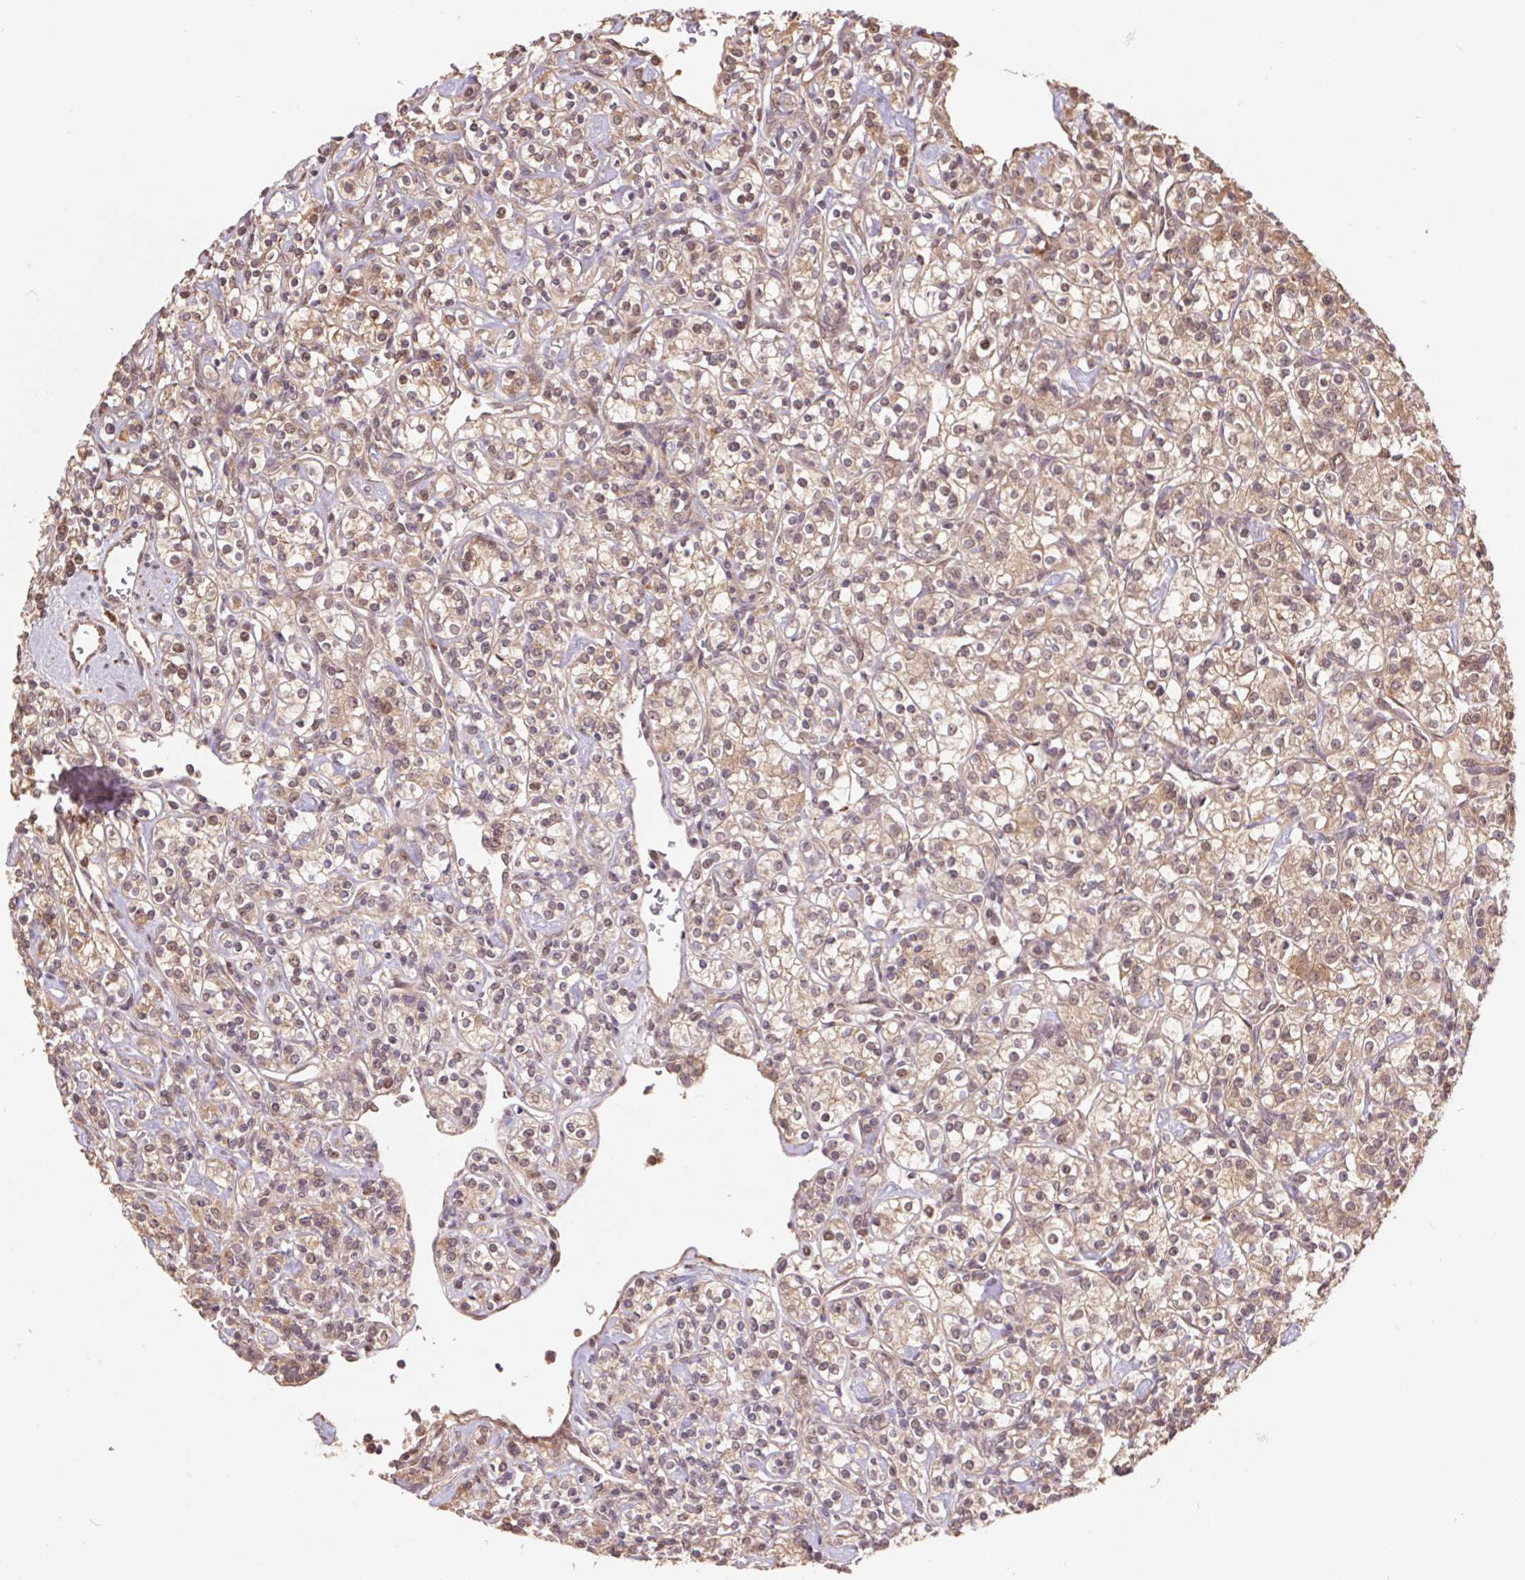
{"staining": {"intensity": "weak", "quantity": ">75%", "location": "cytoplasmic/membranous"}, "tissue": "renal cancer", "cell_type": "Tumor cells", "image_type": "cancer", "snomed": [{"axis": "morphology", "description": "Adenocarcinoma, NOS"}, {"axis": "topography", "description": "Kidney"}], "caption": "Renal adenocarcinoma stained with IHC exhibits weak cytoplasmic/membranous positivity in approximately >75% of tumor cells. The protein is stained brown, and the nuclei are stained in blue (DAB (3,3'-diaminobenzidine) IHC with brightfield microscopy, high magnification).", "gene": "PDHA1", "patient": {"sex": "male", "age": 77}}